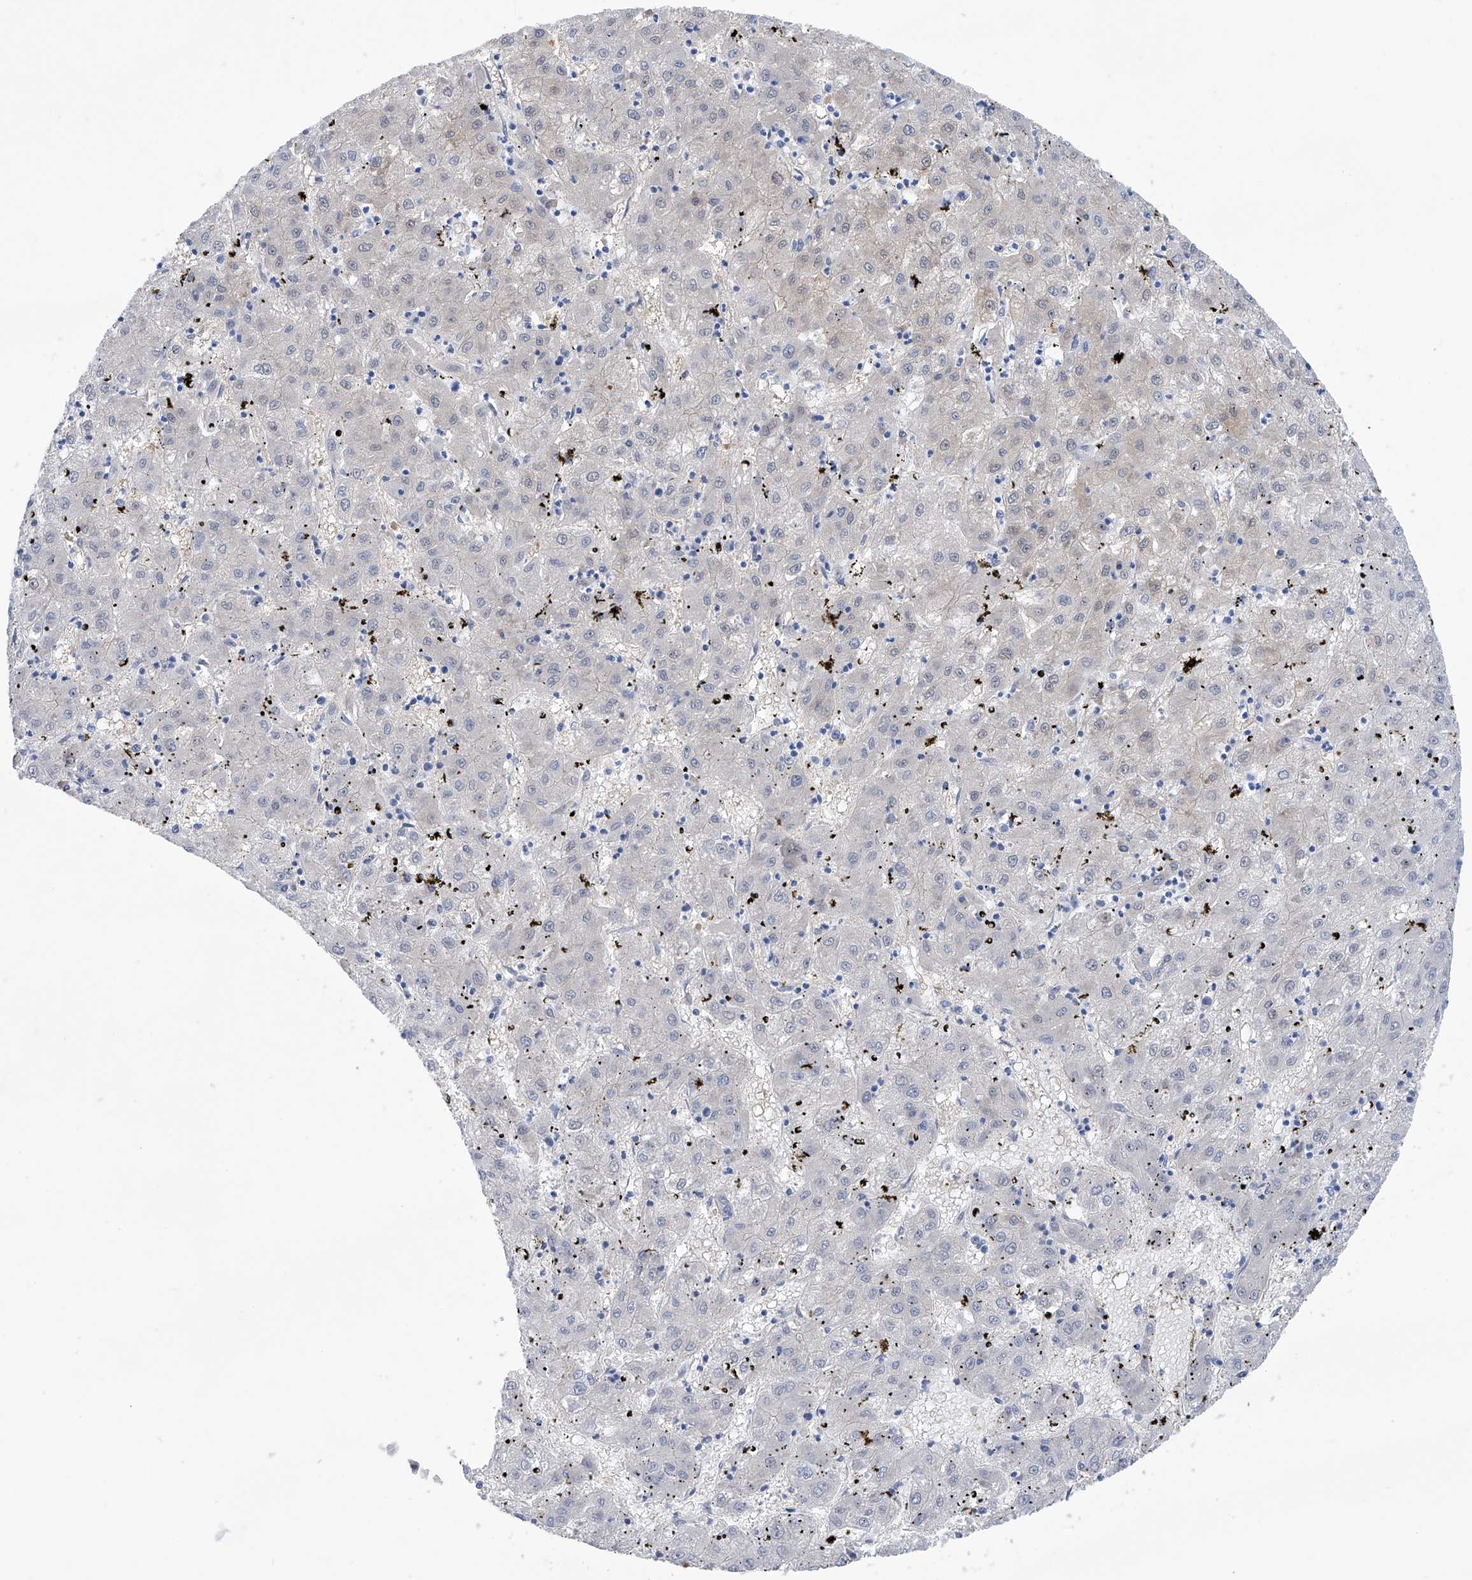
{"staining": {"intensity": "negative", "quantity": "none", "location": "none"}, "tissue": "liver cancer", "cell_type": "Tumor cells", "image_type": "cancer", "snomed": [{"axis": "morphology", "description": "Carcinoma, Hepatocellular, NOS"}, {"axis": "topography", "description": "Liver"}], "caption": "A photomicrograph of hepatocellular carcinoma (liver) stained for a protein displays no brown staining in tumor cells.", "gene": "PGM3", "patient": {"sex": "male", "age": 72}}